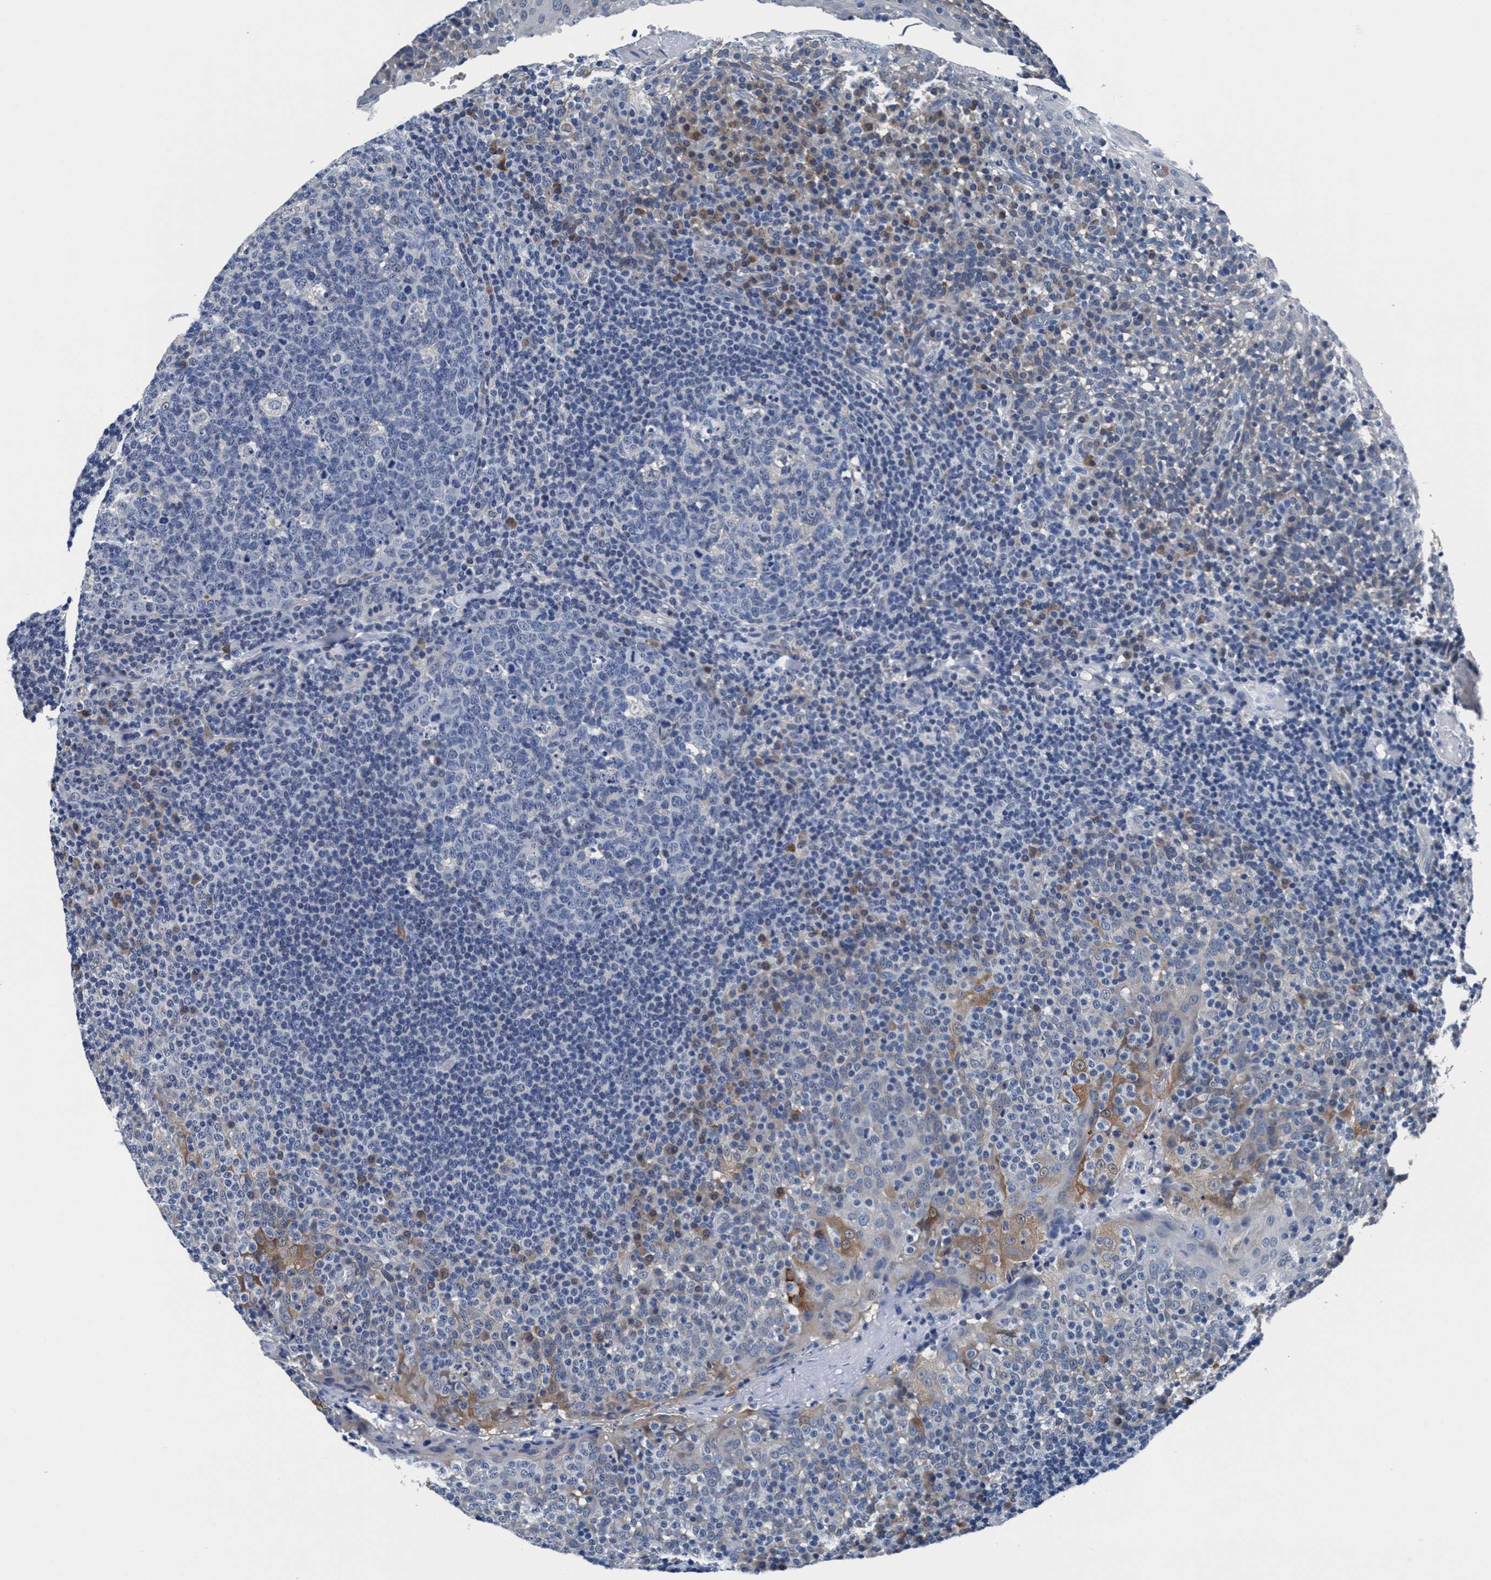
{"staining": {"intensity": "negative", "quantity": "none", "location": "none"}, "tissue": "tonsil", "cell_type": "Germinal center cells", "image_type": "normal", "snomed": [{"axis": "morphology", "description": "Normal tissue, NOS"}, {"axis": "topography", "description": "Tonsil"}], "caption": "A micrograph of tonsil stained for a protein shows no brown staining in germinal center cells. (Stains: DAB (3,3'-diaminobenzidine) IHC with hematoxylin counter stain, Microscopy: brightfield microscopy at high magnification).", "gene": "TMEM94", "patient": {"sex": "female", "age": 19}}